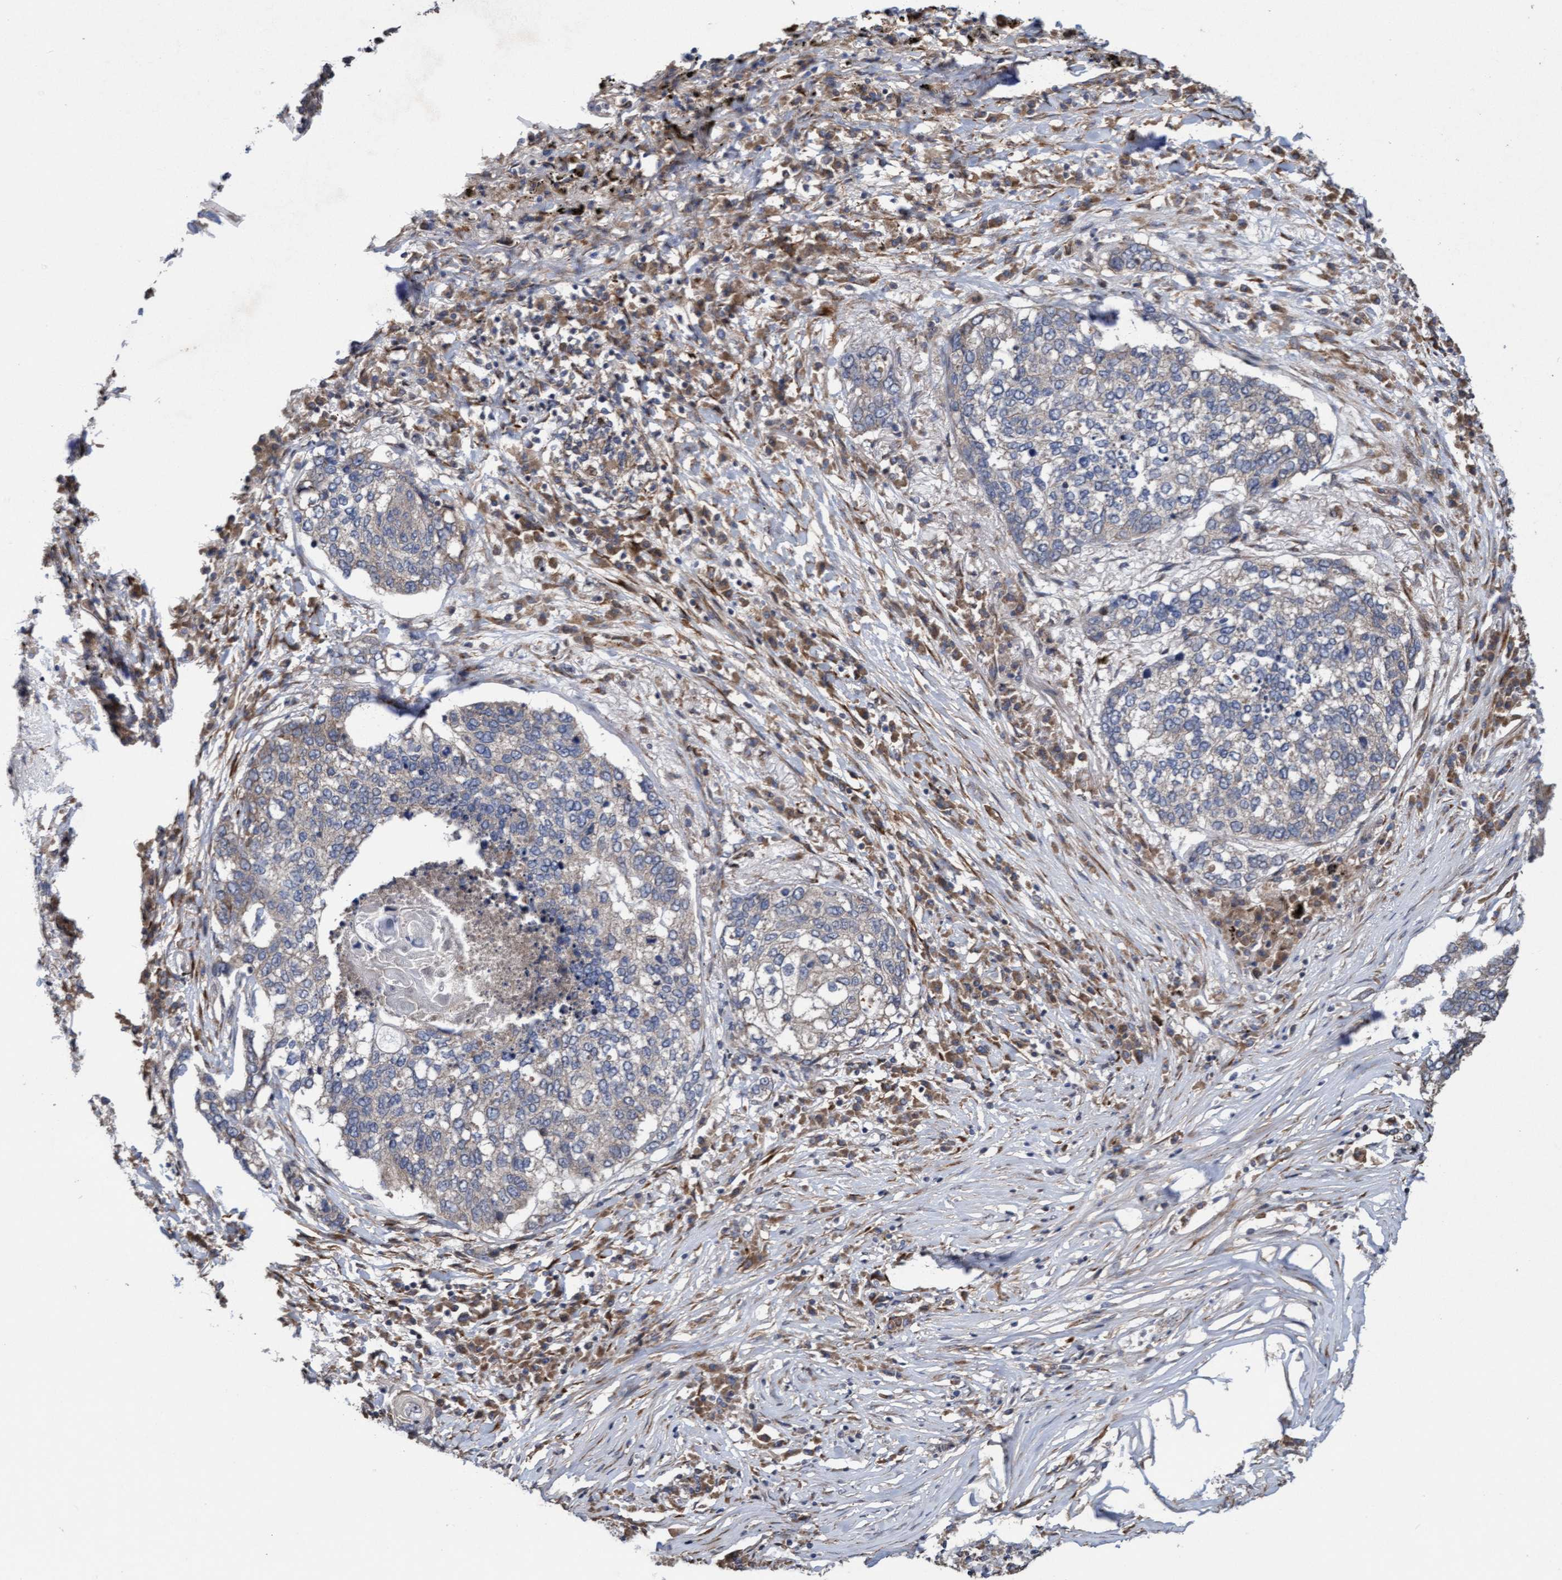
{"staining": {"intensity": "negative", "quantity": "none", "location": "none"}, "tissue": "lung cancer", "cell_type": "Tumor cells", "image_type": "cancer", "snomed": [{"axis": "morphology", "description": "Squamous cell carcinoma, NOS"}, {"axis": "topography", "description": "Lung"}], "caption": "Lung cancer was stained to show a protein in brown. There is no significant staining in tumor cells. (Immunohistochemistry (ihc), brightfield microscopy, high magnification).", "gene": "ELP5", "patient": {"sex": "female", "age": 63}}